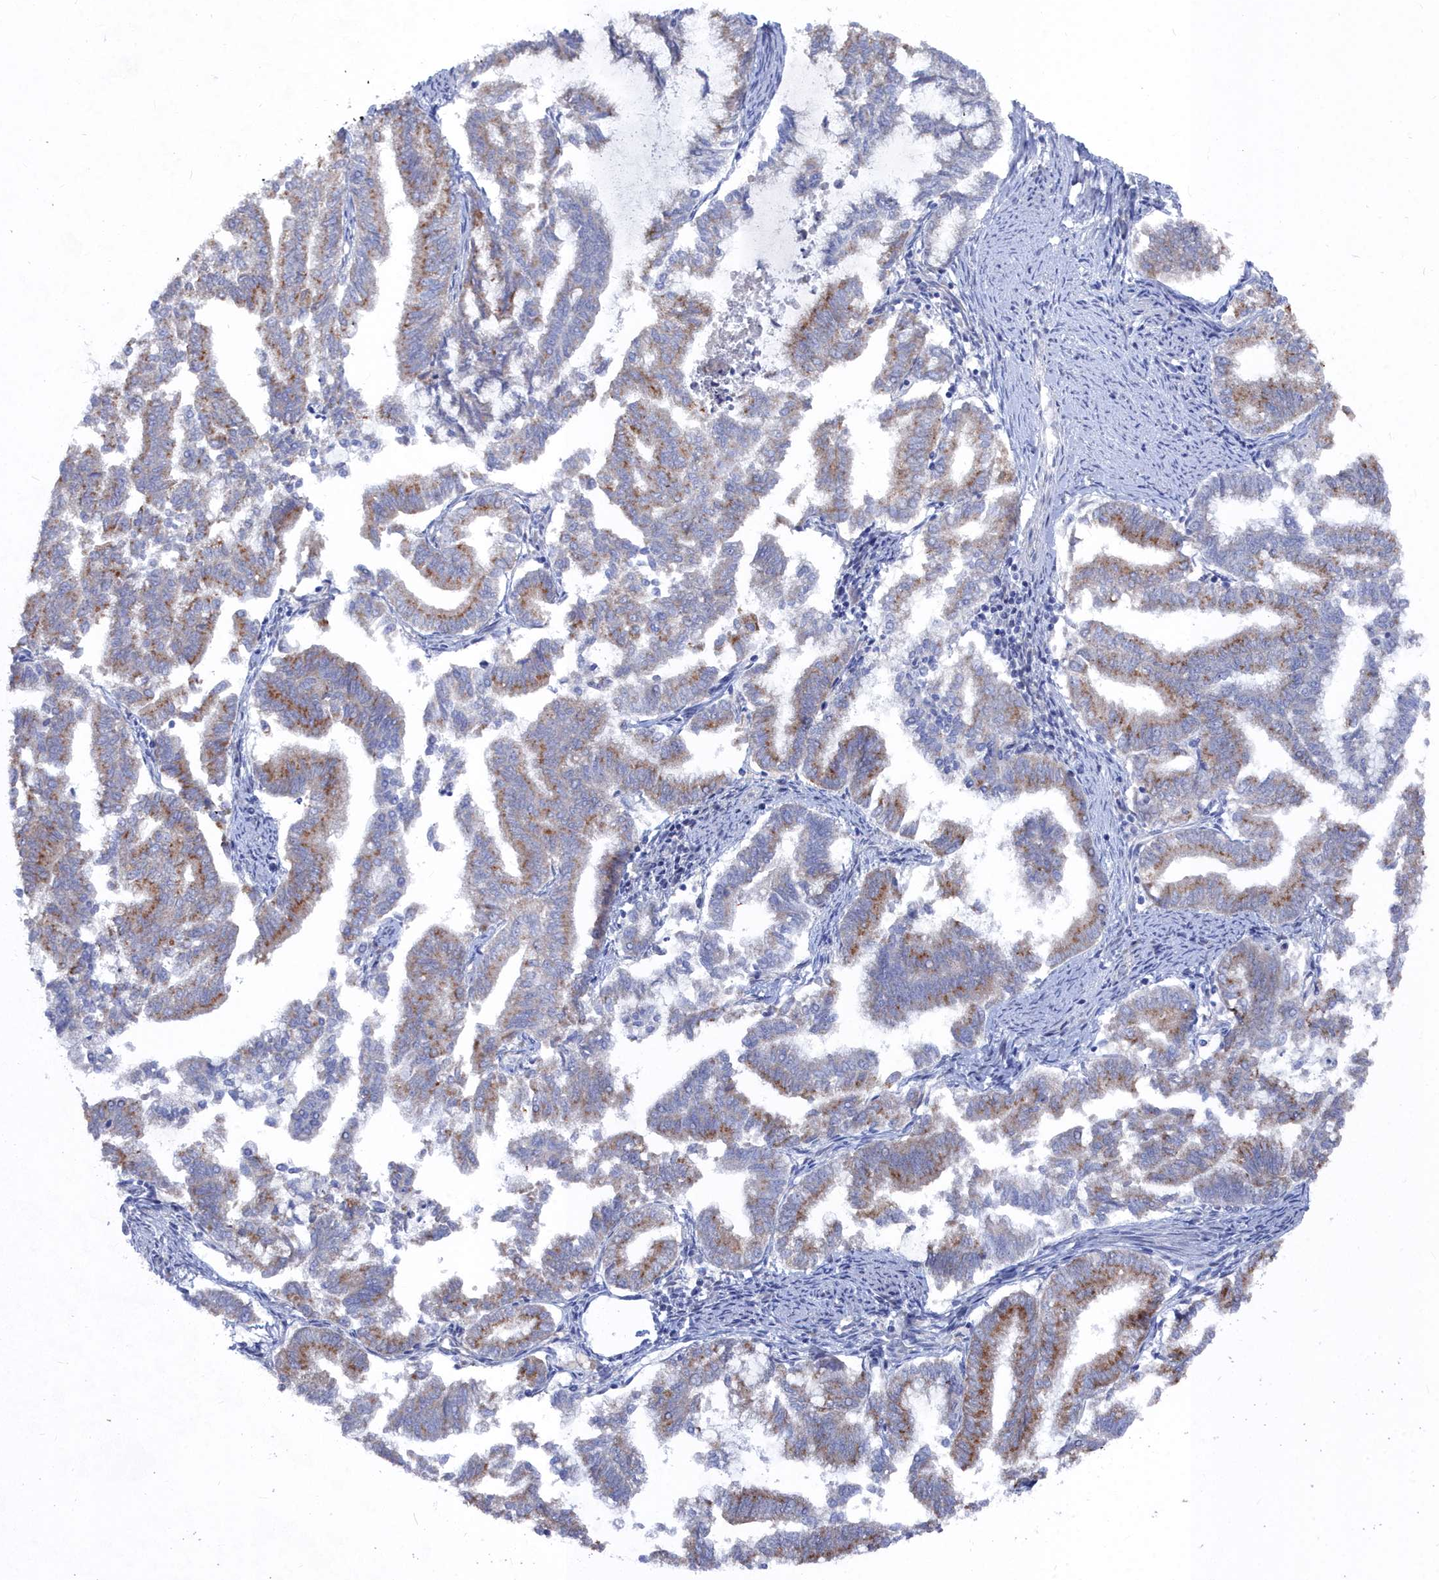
{"staining": {"intensity": "moderate", "quantity": "25%-75%", "location": "cytoplasmic/membranous"}, "tissue": "endometrial cancer", "cell_type": "Tumor cells", "image_type": "cancer", "snomed": [{"axis": "morphology", "description": "Adenocarcinoma, NOS"}, {"axis": "topography", "description": "Endometrium"}], "caption": "Endometrial cancer (adenocarcinoma) stained for a protein (brown) shows moderate cytoplasmic/membranous positive expression in approximately 25%-75% of tumor cells.", "gene": "CCDC149", "patient": {"sex": "female", "age": 79}}